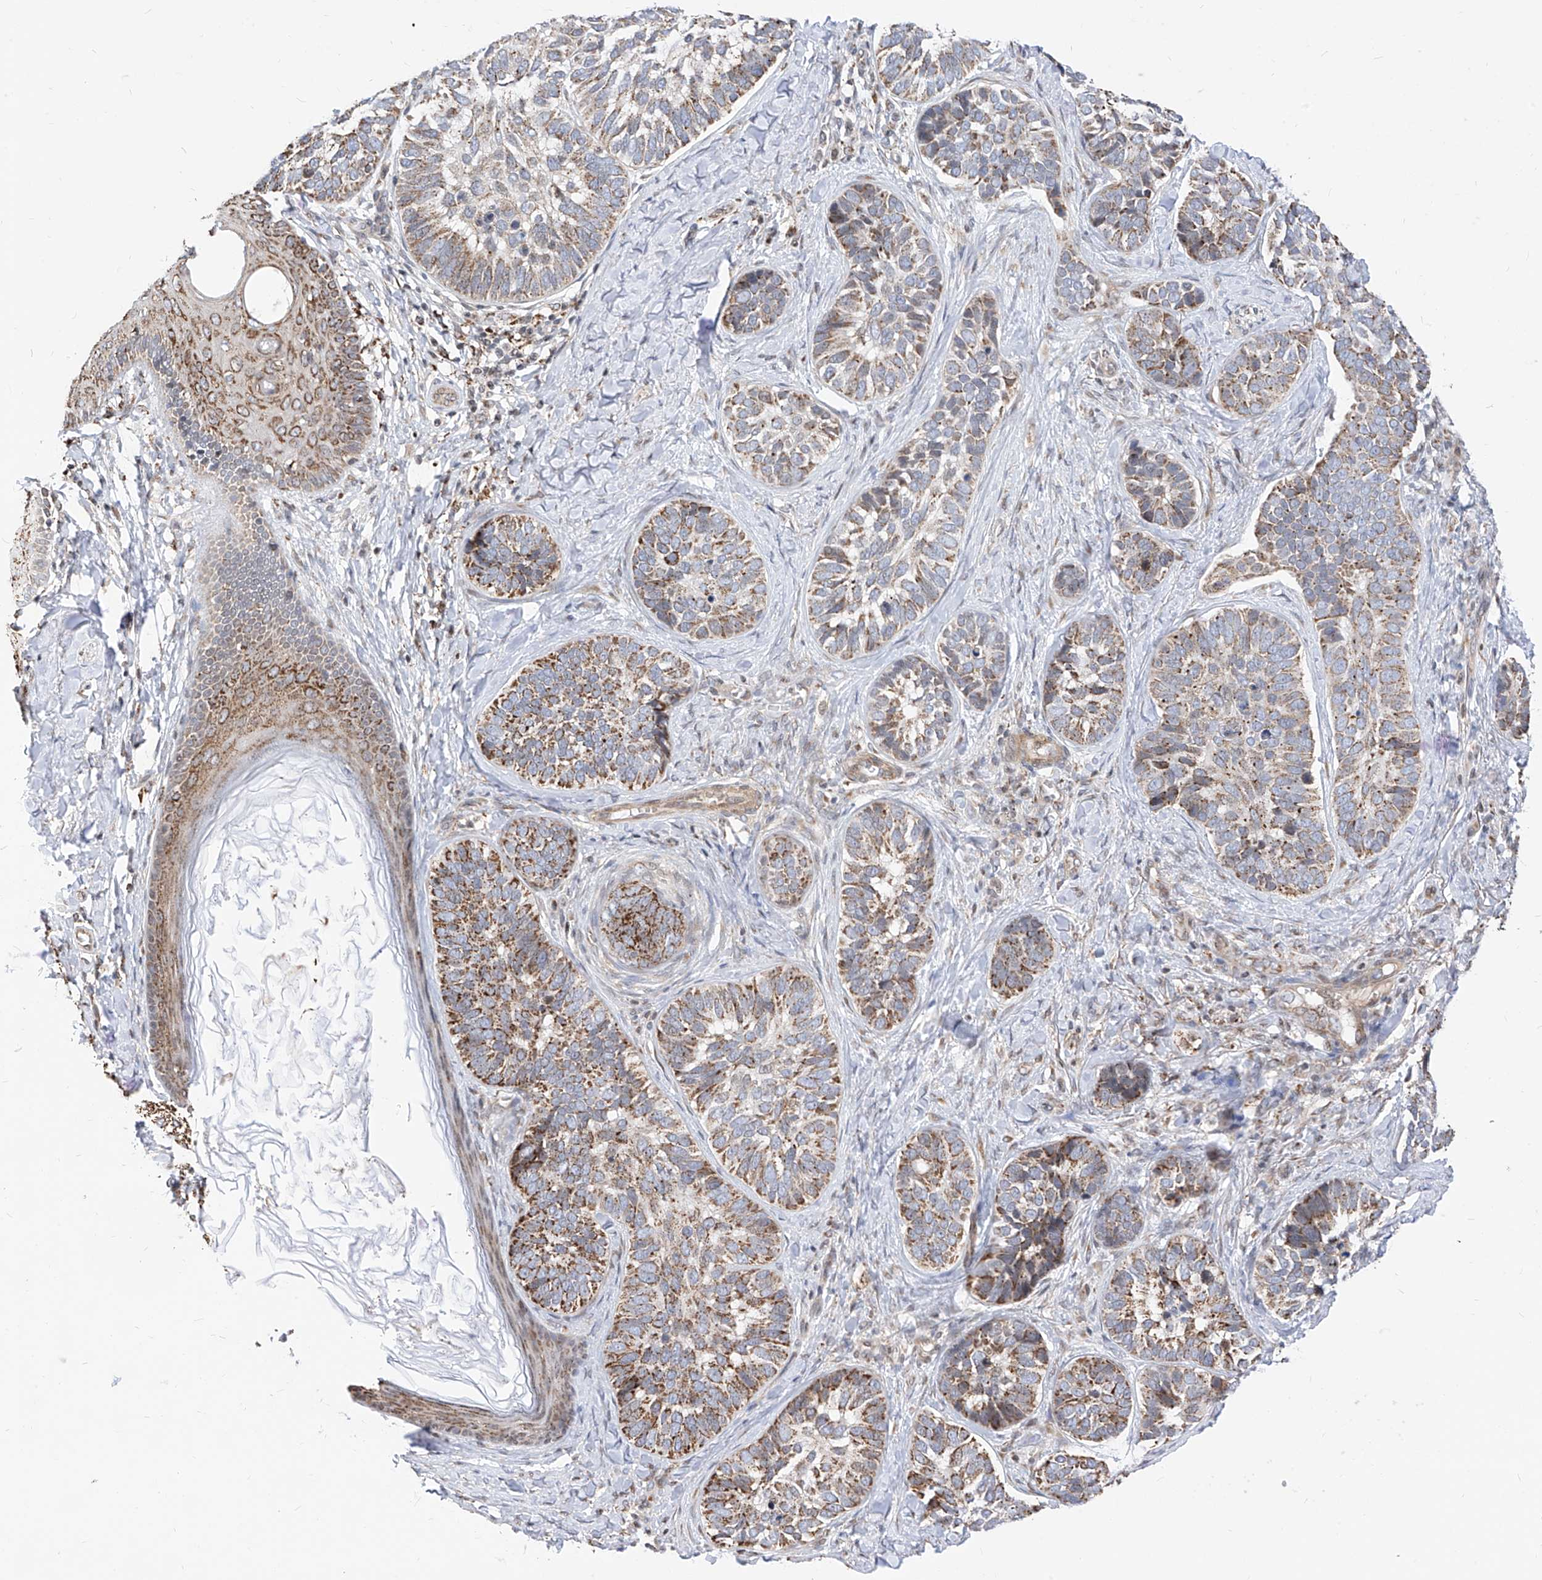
{"staining": {"intensity": "moderate", "quantity": ">75%", "location": "cytoplasmic/membranous"}, "tissue": "skin cancer", "cell_type": "Tumor cells", "image_type": "cancer", "snomed": [{"axis": "morphology", "description": "Basal cell carcinoma"}, {"axis": "topography", "description": "Skin"}], "caption": "Immunohistochemistry (IHC) staining of basal cell carcinoma (skin), which exhibits medium levels of moderate cytoplasmic/membranous staining in approximately >75% of tumor cells indicating moderate cytoplasmic/membranous protein positivity. The staining was performed using DAB (3,3'-diaminobenzidine) (brown) for protein detection and nuclei were counterstained in hematoxylin (blue).", "gene": "TTLL8", "patient": {"sex": "male", "age": 62}}